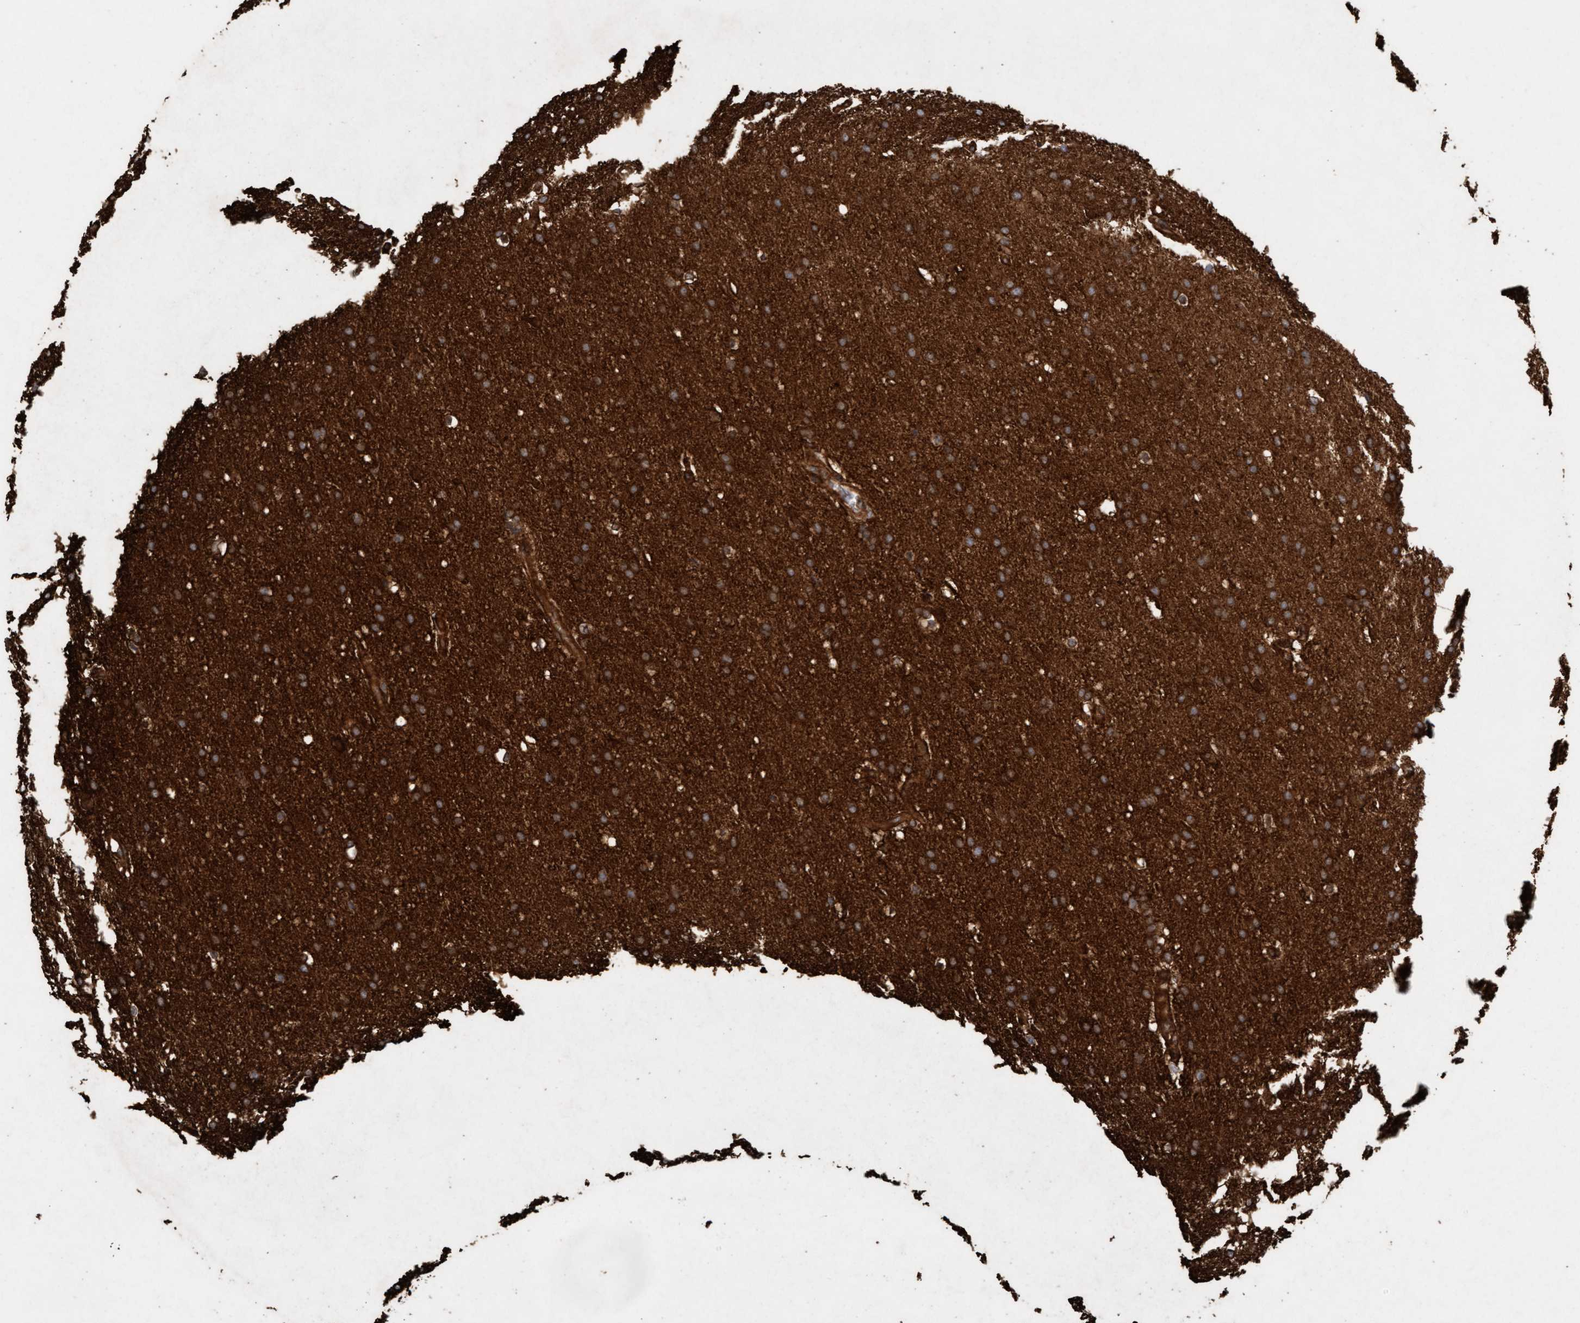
{"staining": {"intensity": "strong", "quantity": ">75%", "location": "cytoplasmic/membranous"}, "tissue": "glioma", "cell_type": "Tumor cells", "image_type": "cancer", "snomed": [{"axis": "morphology", "description": "Glioma, malignant, Low grade"}, {"axis": "topography", "description": "Brain"}], "caption": "This photomicrograph reveals immunohistochemistry (IHC) staining of human malignant glioma (low-grade), with high strong cytoplasmic/membranous staining in approximately >75% of tumor cells.", "gene": "CDC42EP4", "patient": {"sex": "female", "age": 37}}